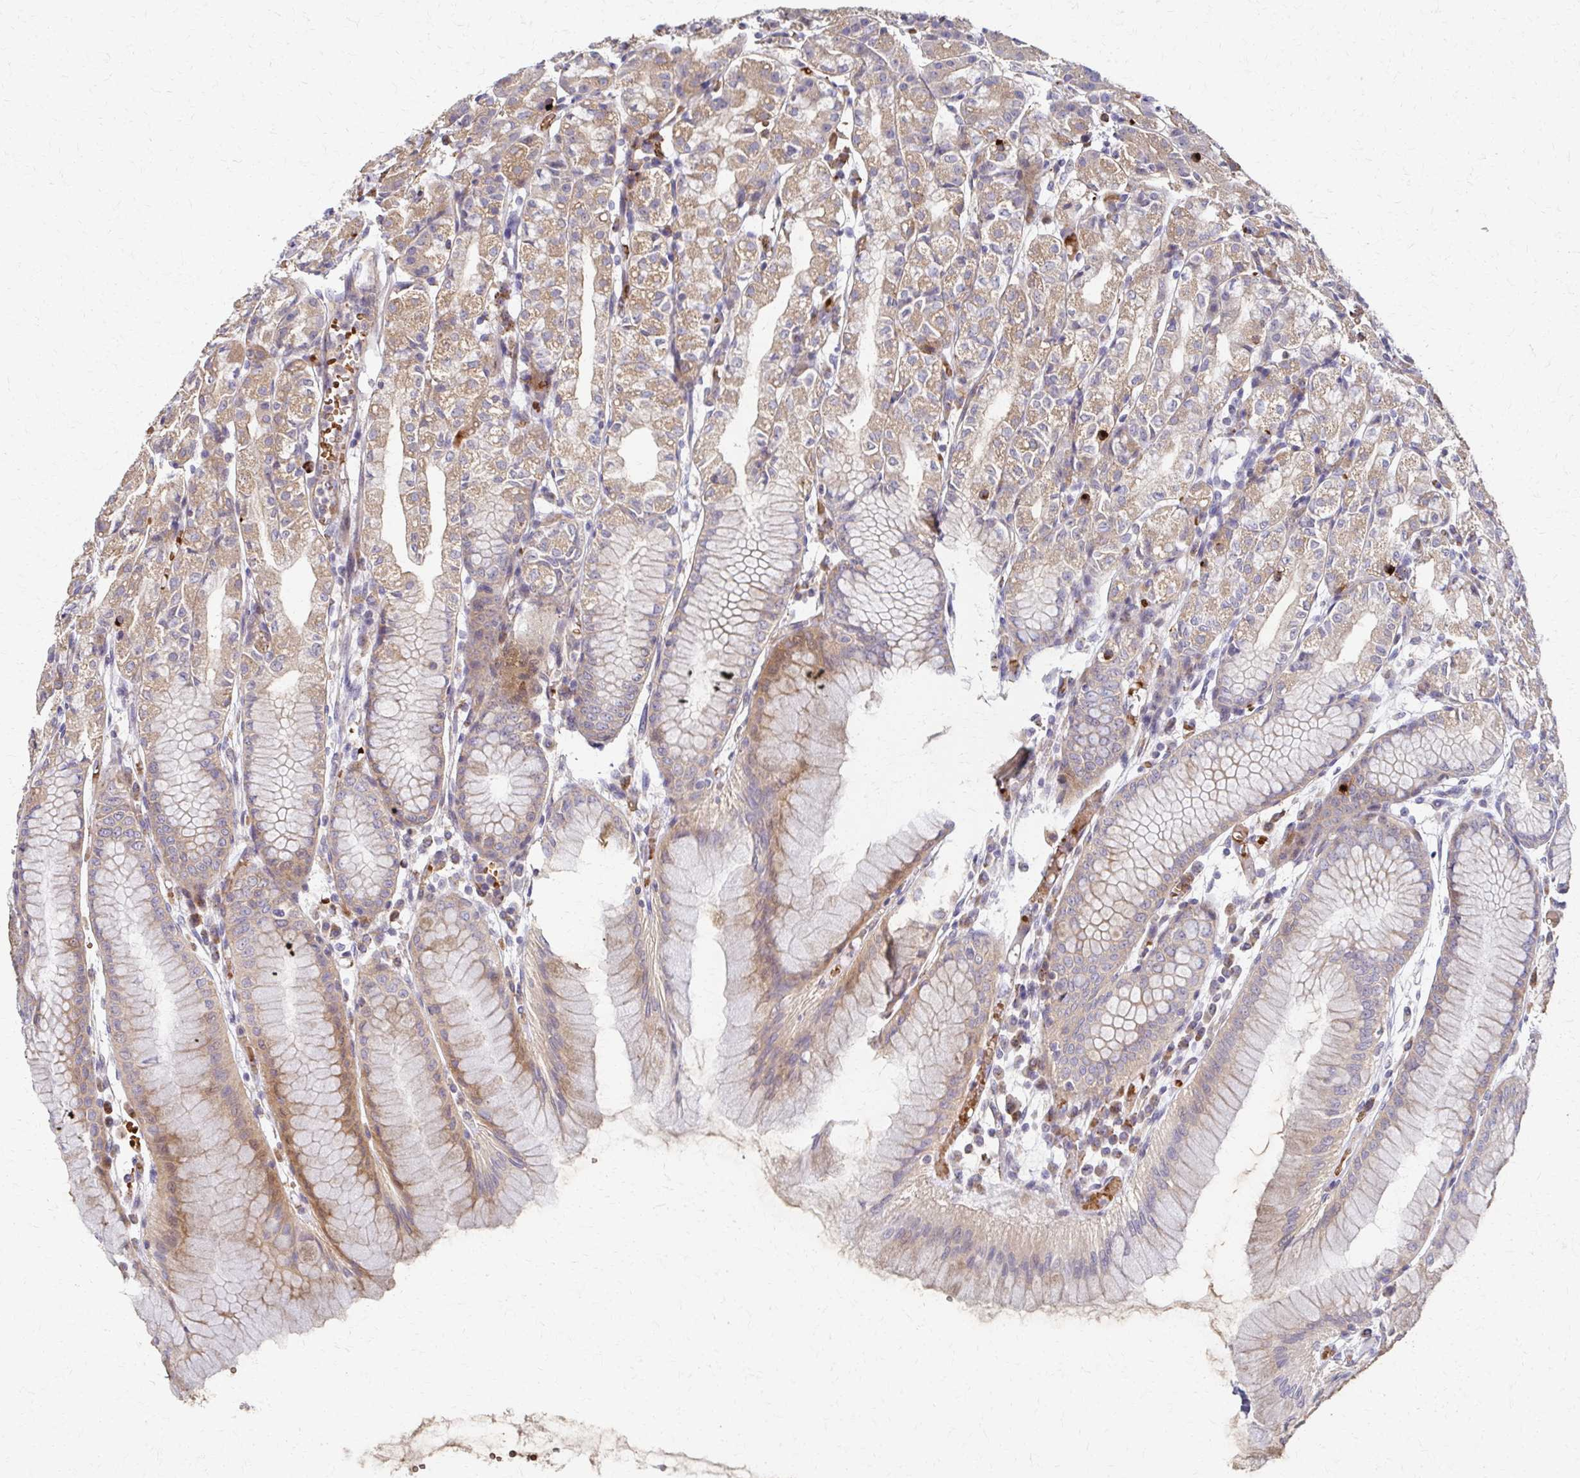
{"staining": {"intensity": "weak", "quantity": ">75%", "location": "cytoplasmic/membranous"}, "tissue": "stomach", "cell_type": "Glandular cells", "image_type": "normal", "snomed": [{"axis": "morphology", "description": "Normal tissue, NOS"}, {"axis": "topography", "description": "Stomach"}], "caption": "Protein staining of unremarkable stomach displays weak cytoplasmic/membranous positivity in approximately >75% of glandular cells.", "gene": "SKA2", "patient": {"sex": "female", "age": 57}}